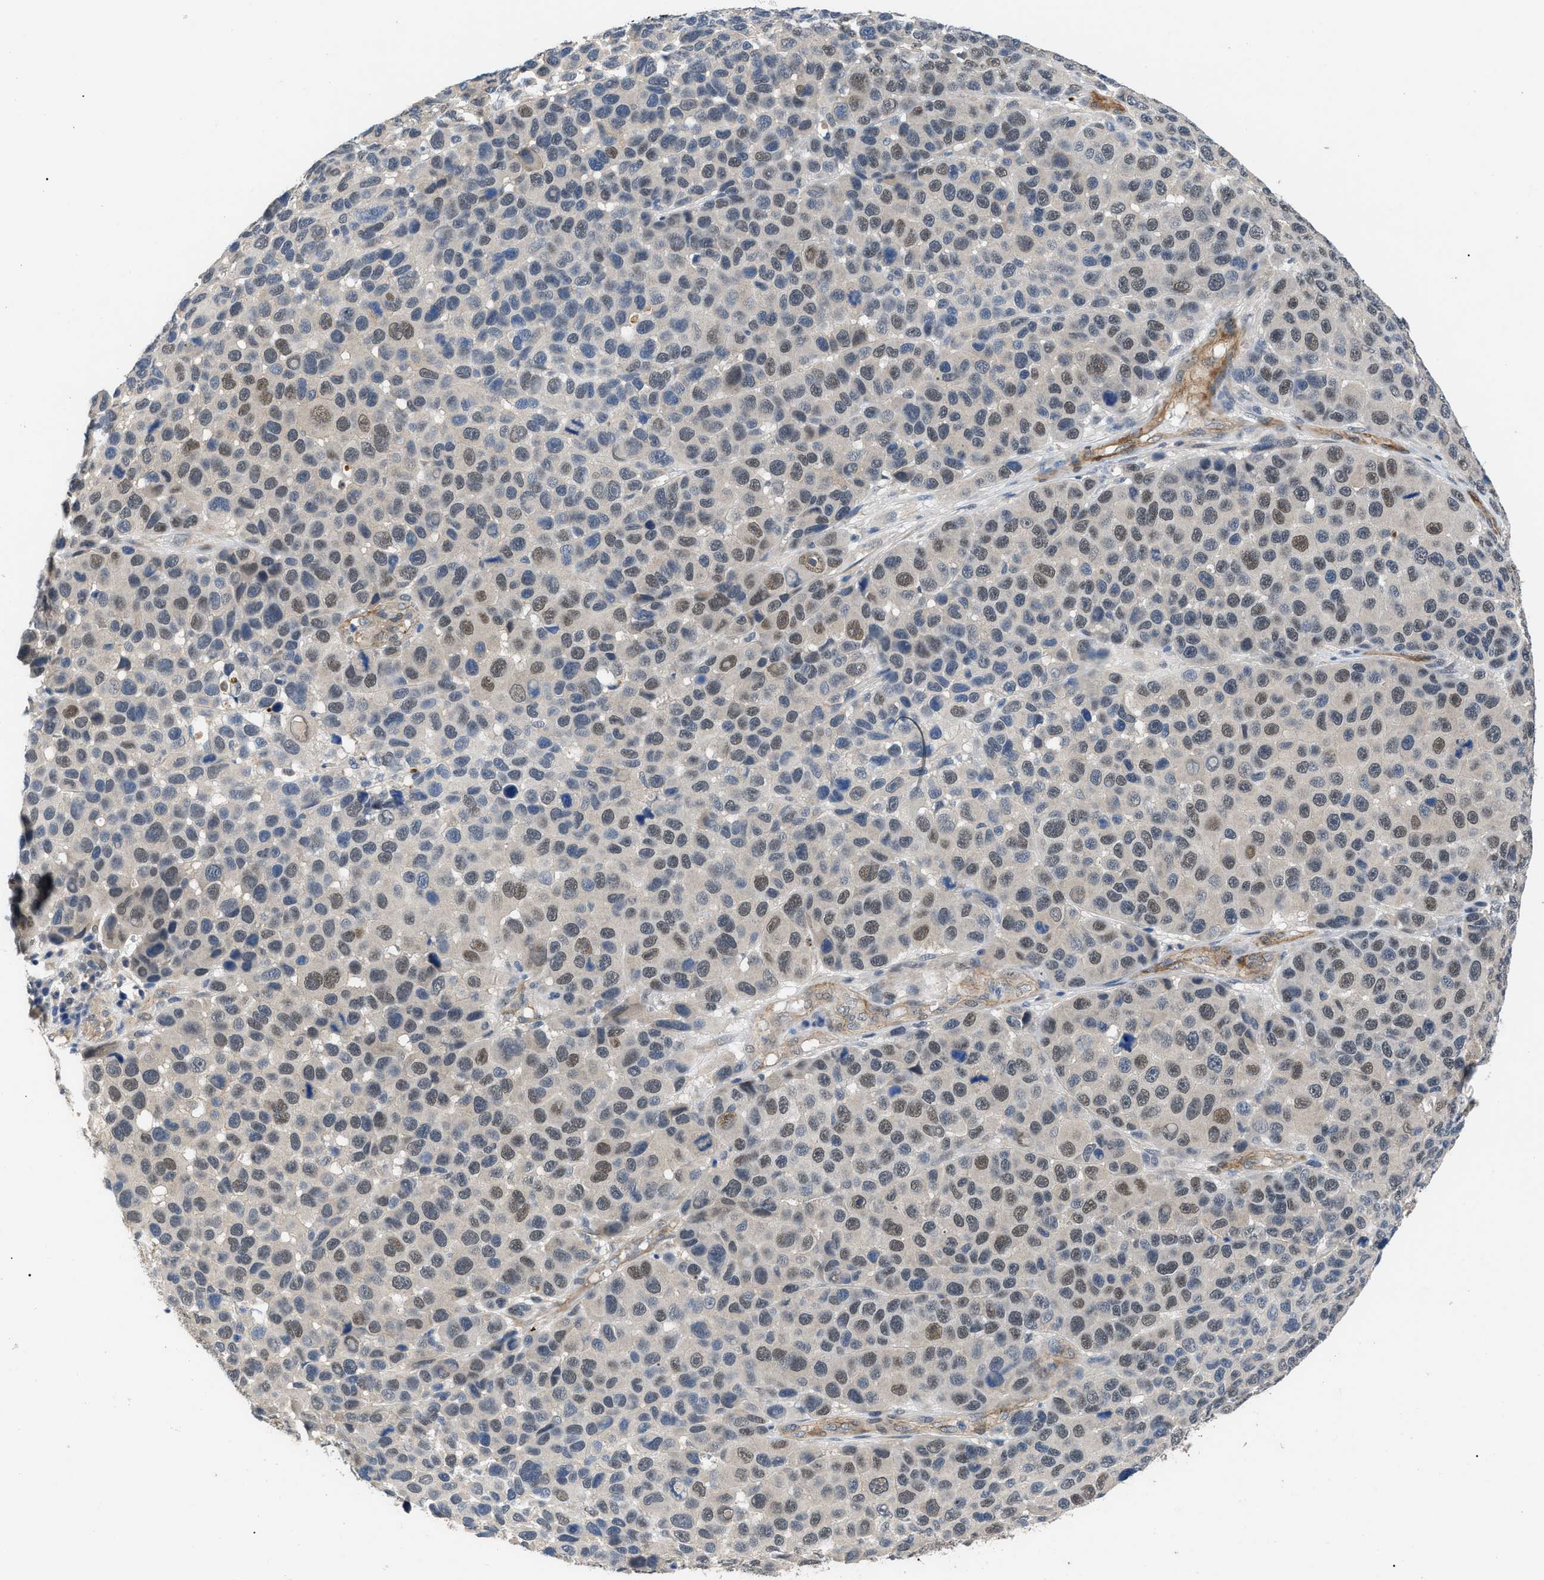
{"staining": {"intensity": "weak", "quantity": "25%-75%", "location": "nuclear"}, "tissue": "melanoma", "cell_type": "Tumor cells", "image_type": "cancer", "snomed": [{"axis": "morphology", "description": "Malignant melanoma, NOS"}, {"axis": "topography", "description": "Skin"}], "caption": "Immunohistochemistry of melanoma reveals low levels of weak nuclear expression in approximately 25%-75% of tumor cells.", "gene": "CRCP", "patient": {"sex": "male", "age": 53}}